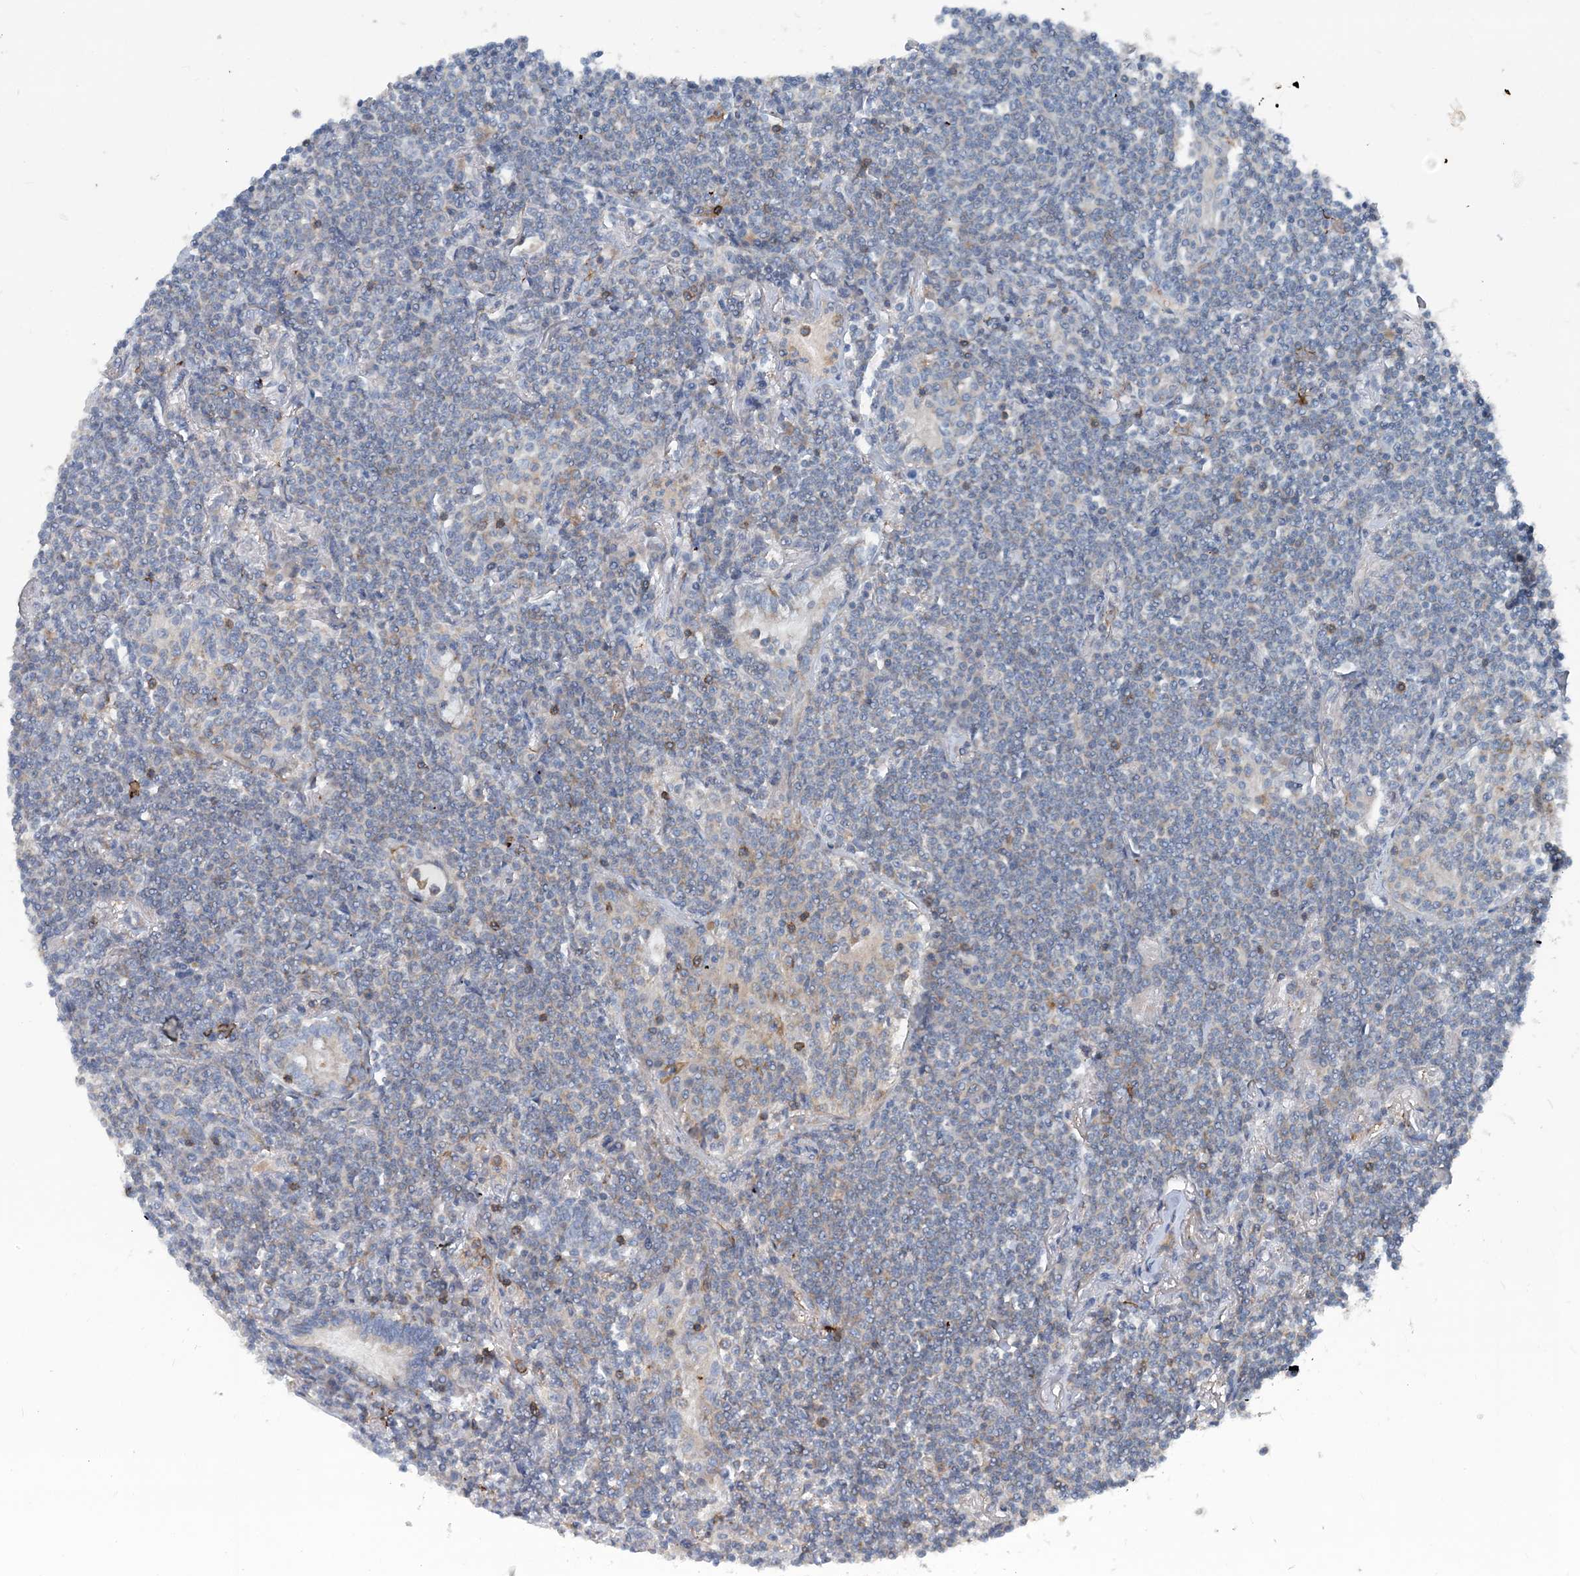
{"staining": {"intensity": "negative", "quantity": "none", "location": "none"}, "tissue": "lymphoma", "cell_type": "Tumor cells", "image_type": "cancer", "snomed": [{"axis": "morphology", "description": "Malignant lymphoma, non-Hodgkin's type, Low grade"}, {"axis": "topography", "description": "Lung"}], "caption": "An image of lymphoma stained for a protein reveals no brown staining in tumor cells.", "gene": "DGUOK", "patient": {"sex": "female", "age": 71}}